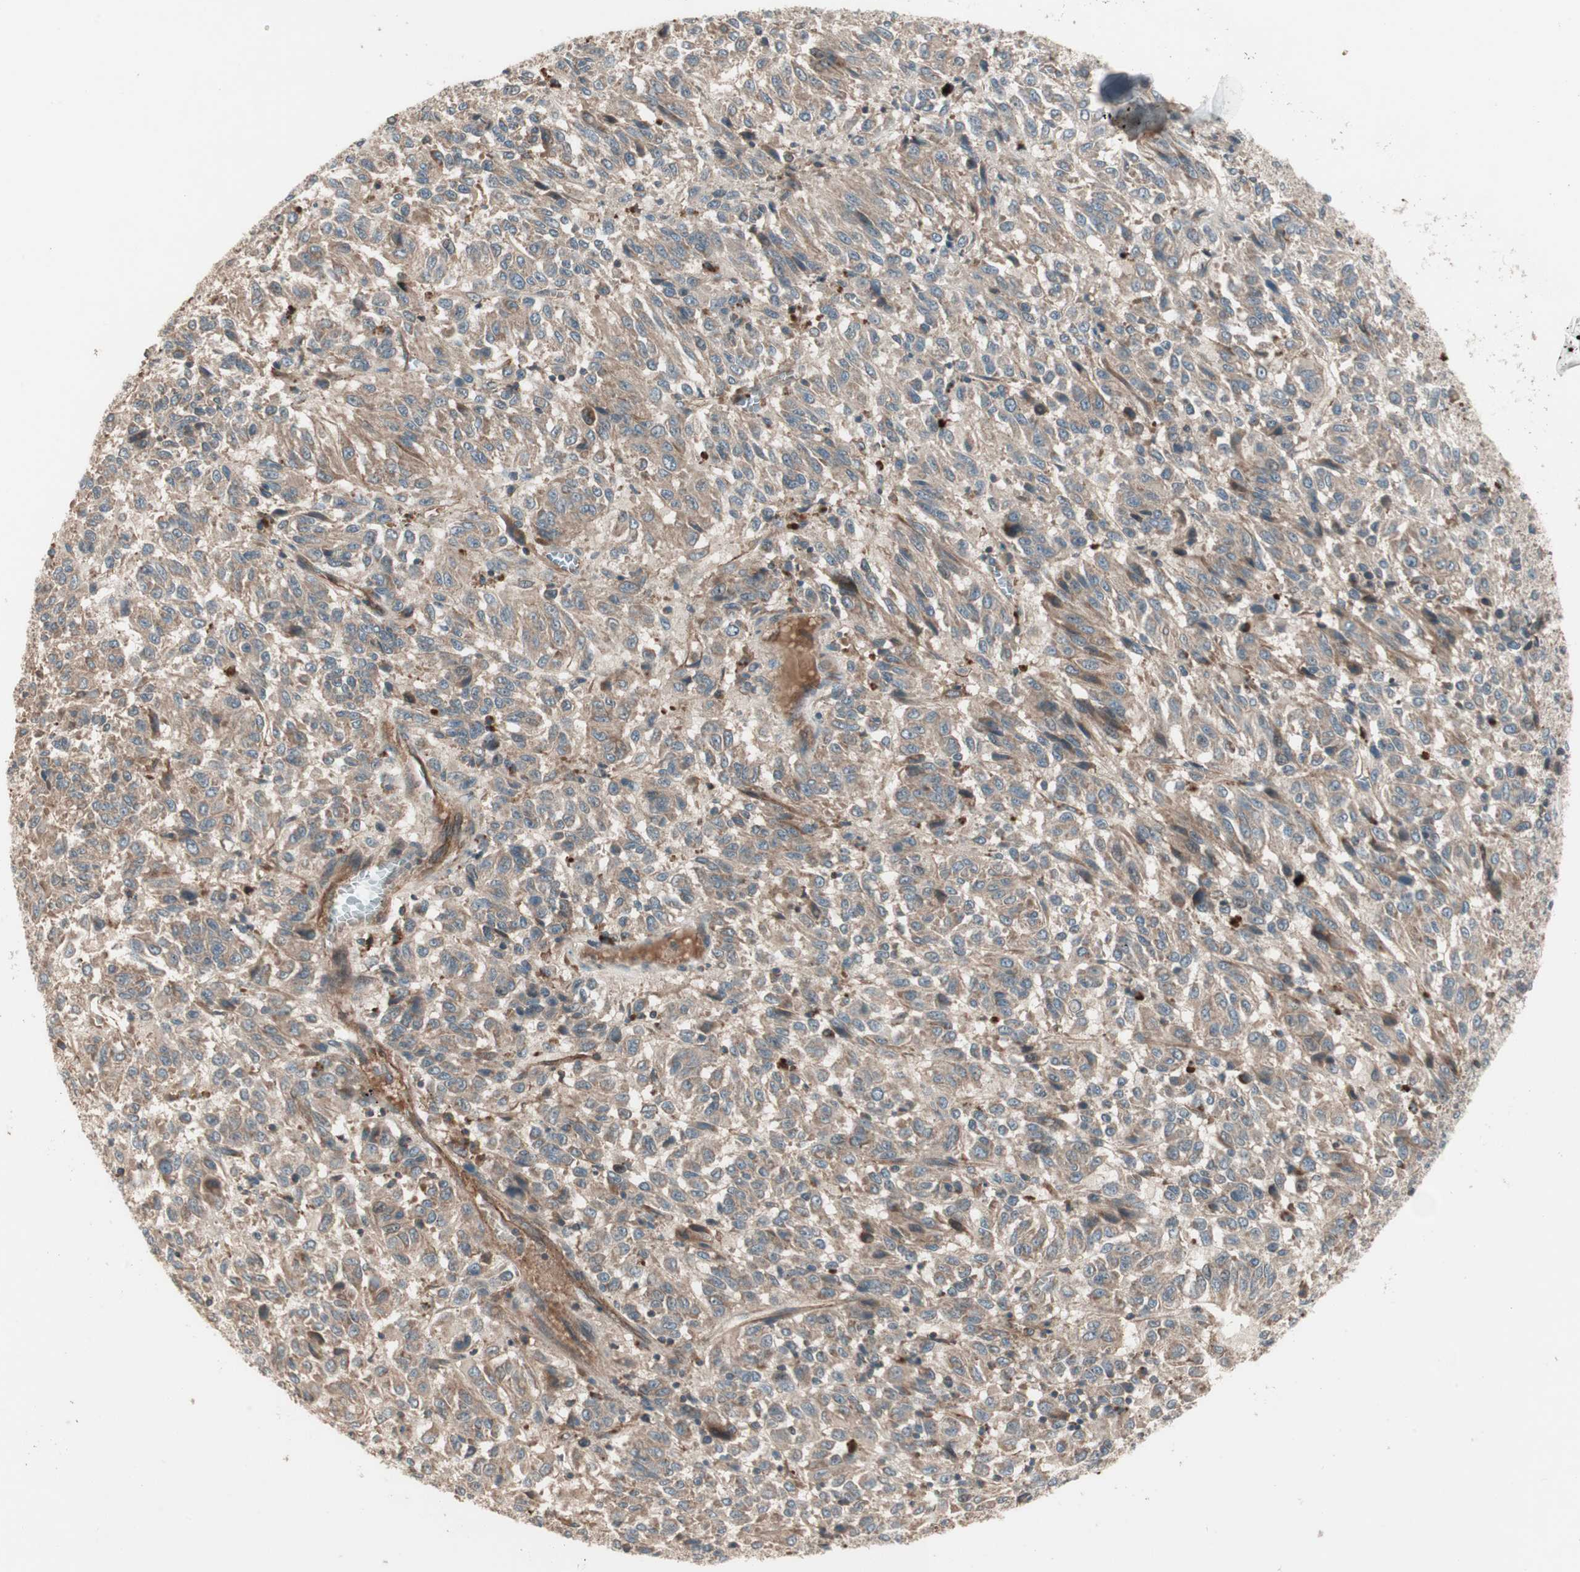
{"staining": {"intensity": "moderate", "quantity": ">75%", "location": "cytoplasmic/membranous"}, "tissue": "melanoma", "cell_type": "Tumor cells", "image_type": "cancer", "snomed": [{"axis": "morphology", "description": "Malignant melanoma, Metastatic site"}, {"axis": "topography", "description": "Lung"}], "caption": "A histopathology image of human malignant melanoma (metastatic site) stained for a protein shows moderate cytoplasmic/membranous brown staining in tumor cells. The staining is performed using DAB (3,3'-diaminobenzidine) brown chromogen to label protein expression. The nuclei are counter-stained blue using hematoxylin.", "gene": "TFPI", "patient": {"sex": "male", "age": 64}}